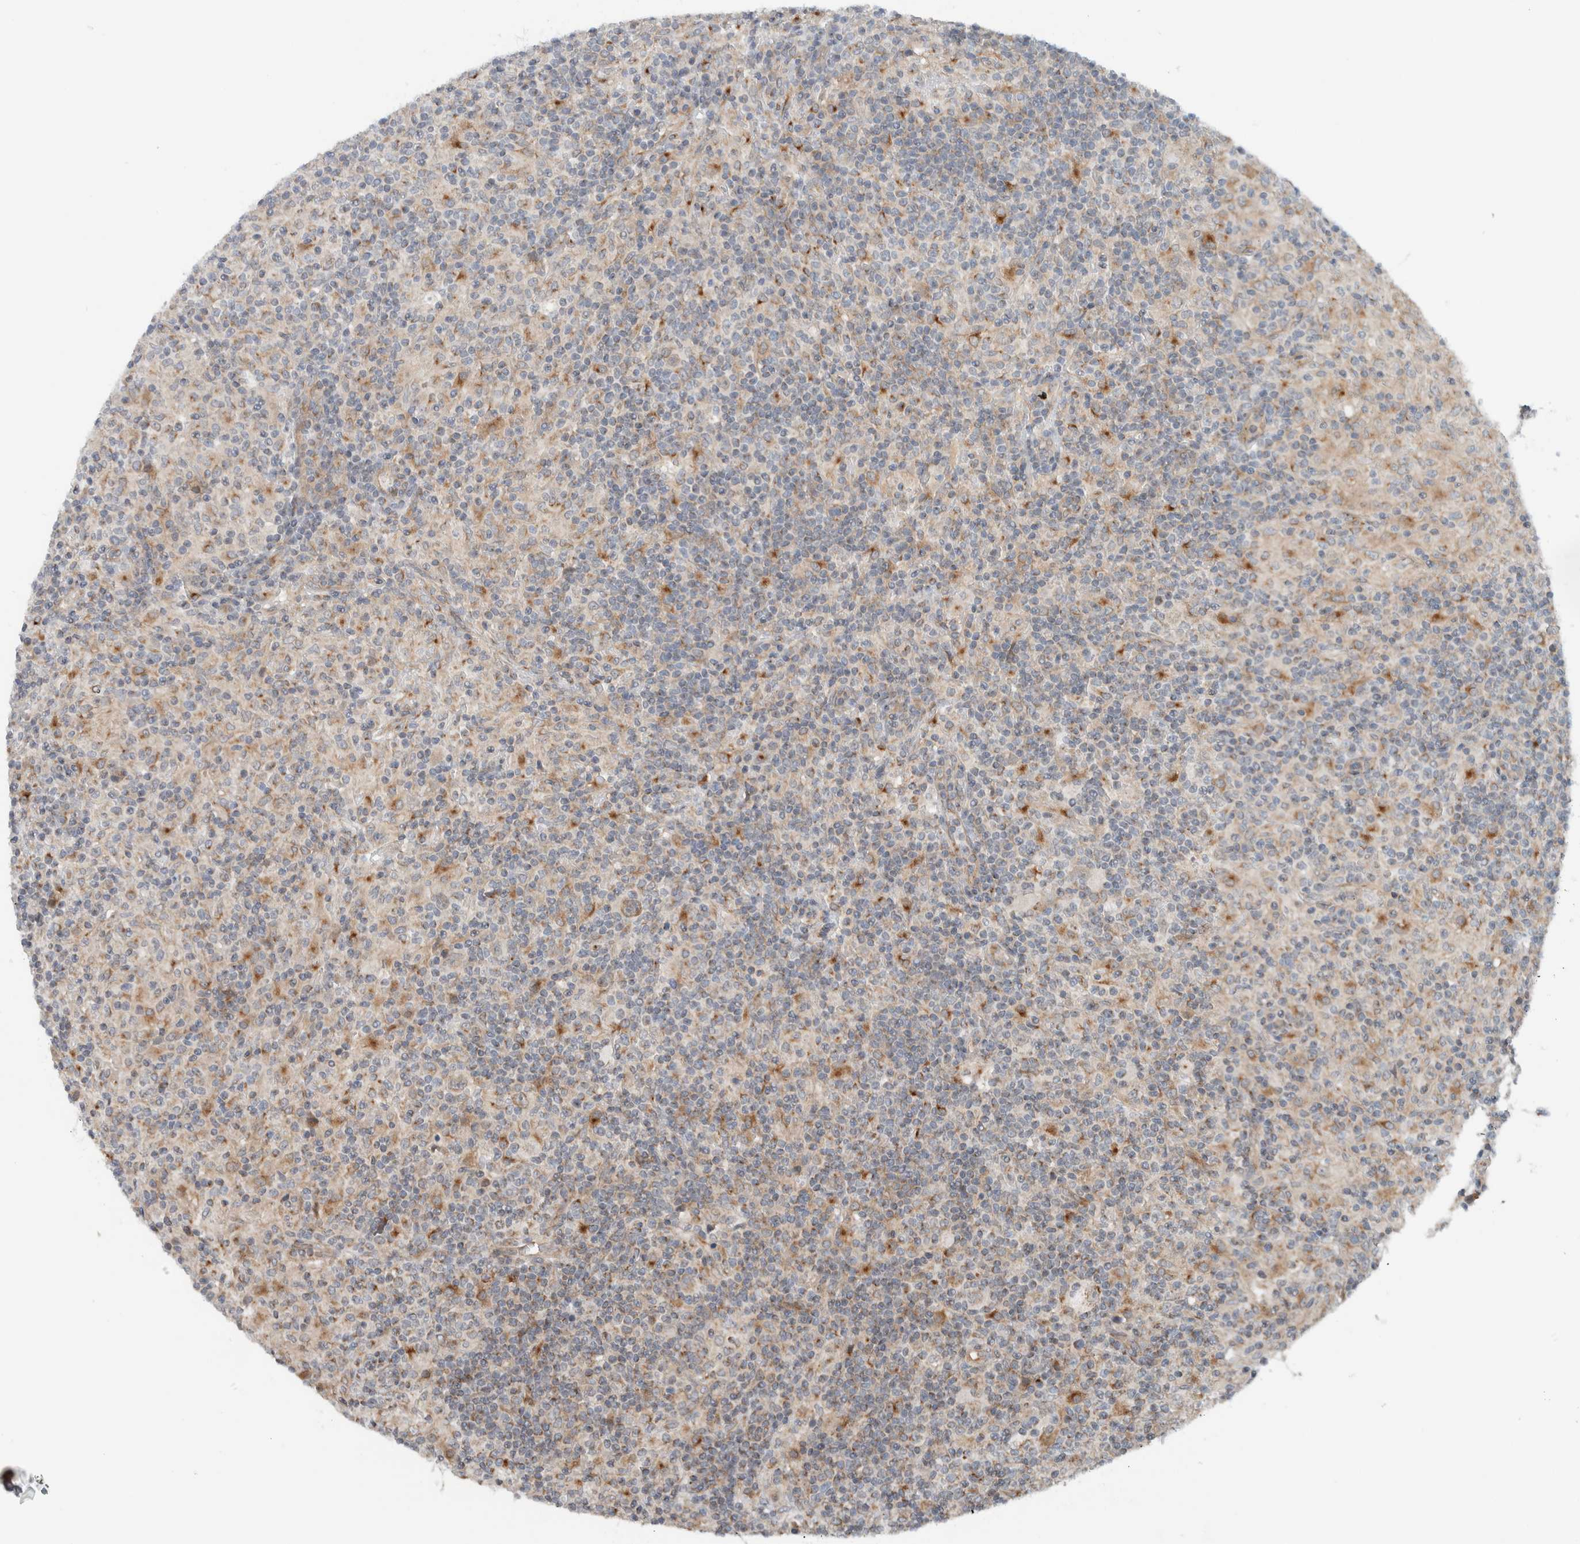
{"staining": {"intensity": "moderate", "quantity": "25%-75%", "location": "cytoplasmic/membranous"}, "tissue": "lymphoma", "cell_type": "Tumor cells", "image_type": "cancer", "snomed": [{"axis": "morphology", "description": "Hodgkin's disease, NOS"}, {"axis": "topography", "description": "Lymph node"}], "caption": "IHC histopathology image of neoplastic tissue: human Hodgkin's disease stained using immunohistochemistry displays medium levels of moderate protein expression localized specifically in the cytoplasmic/membranous of tumor cells, appearing as a cytoplasmic/membranous brown color.", "gene": "RERE", "patient": {"sex": "male", "age": 70}}